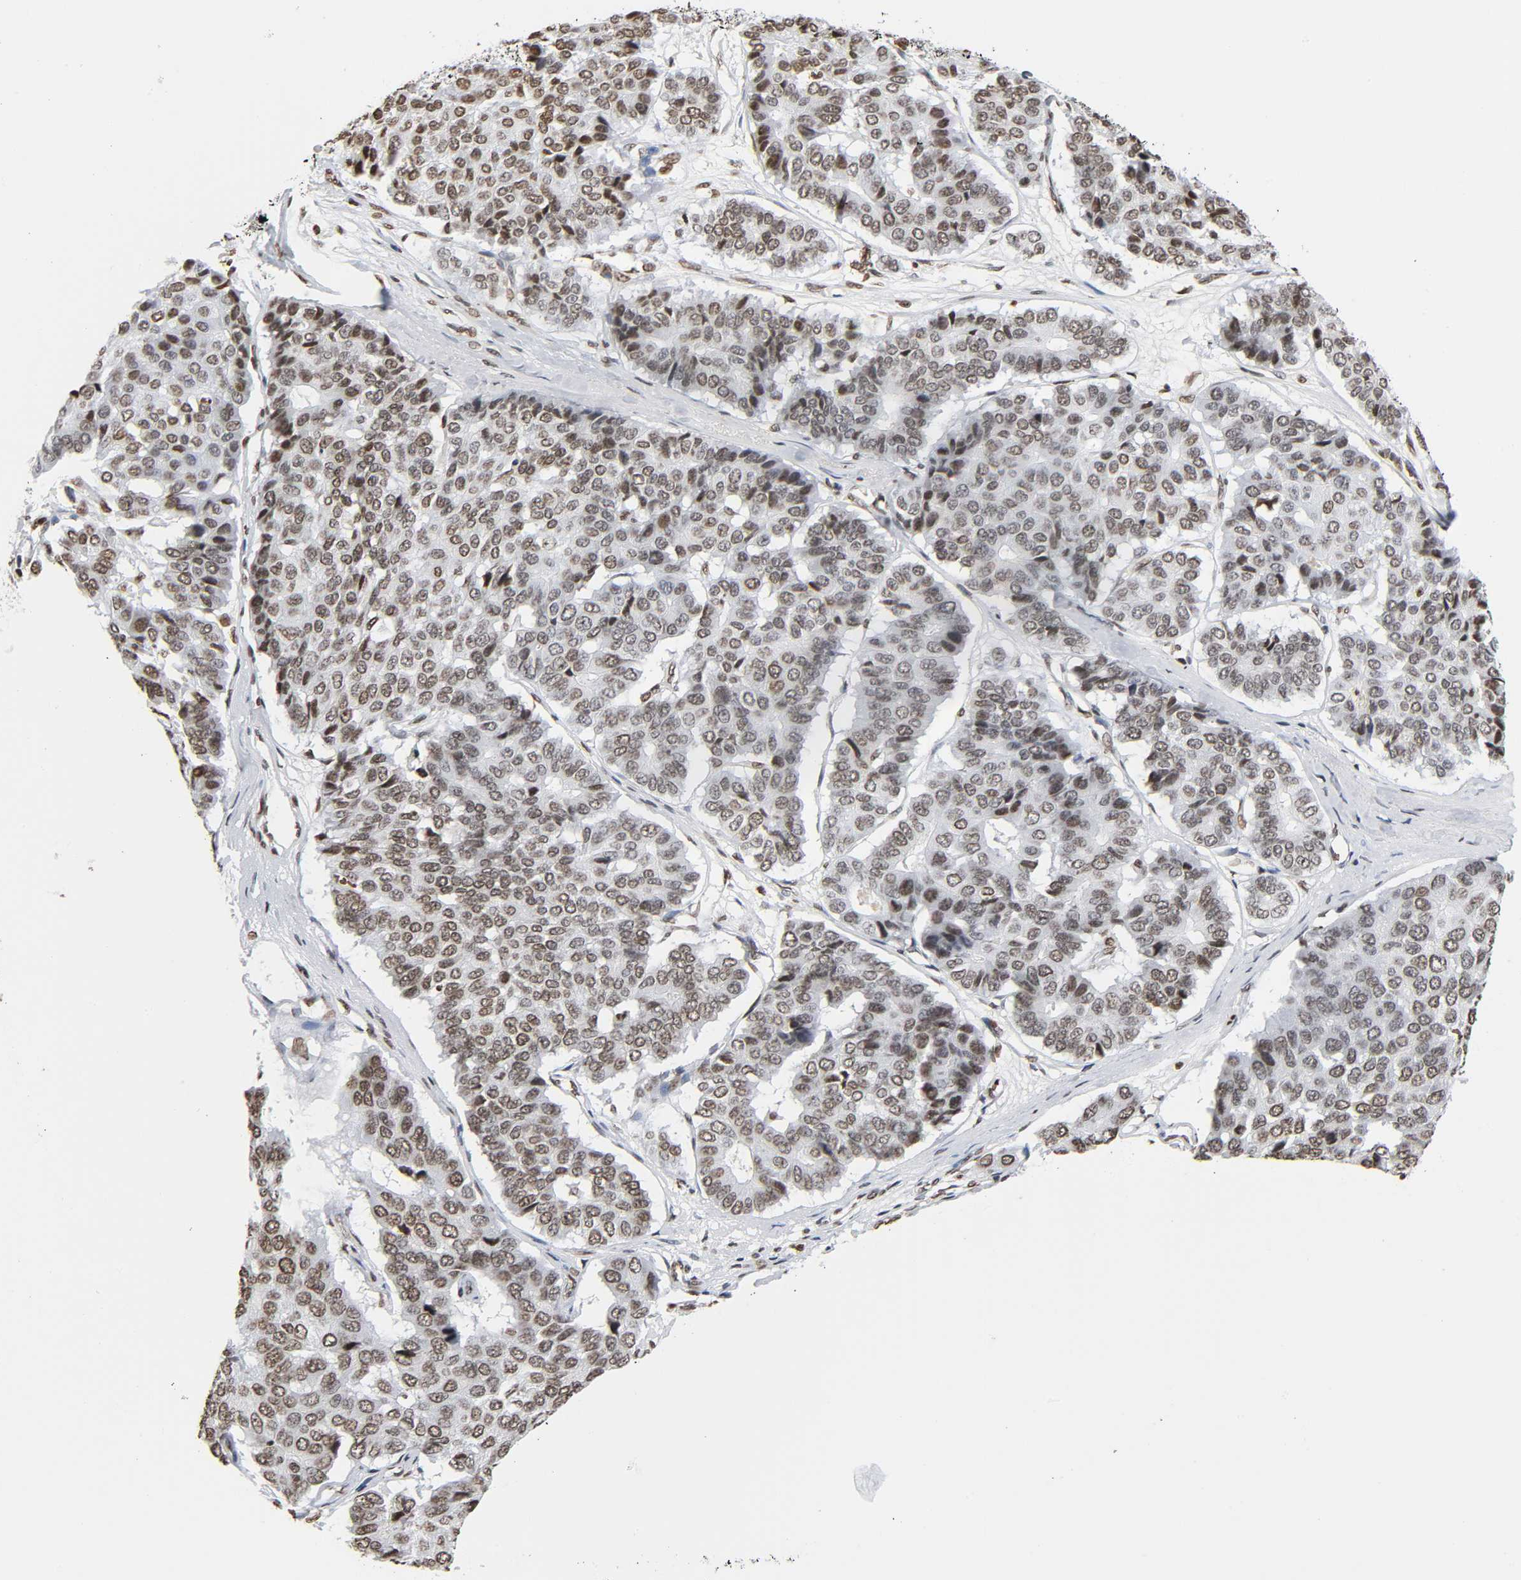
{"staining": {"intensity": "moderate", "quantity": ">75%", "location": "nuclear"}, "tissue": "pancreatic cancer", "cell_type": "Tumor cells", "image_type": "cancer", "snomed": [{"axis": "morphology", "description": "Adenocarcinoma, NOS"}, {"axis": "topography", "description": "Pancreas"}], "caption": "Immunohistochemical staining of human adenocarcinoma (pancreatic) shows moderate nuclear protein expression in about >75% of tumor cells.", "gene": "HOXA6", "patient": {"sex": "male", "age": 50}}